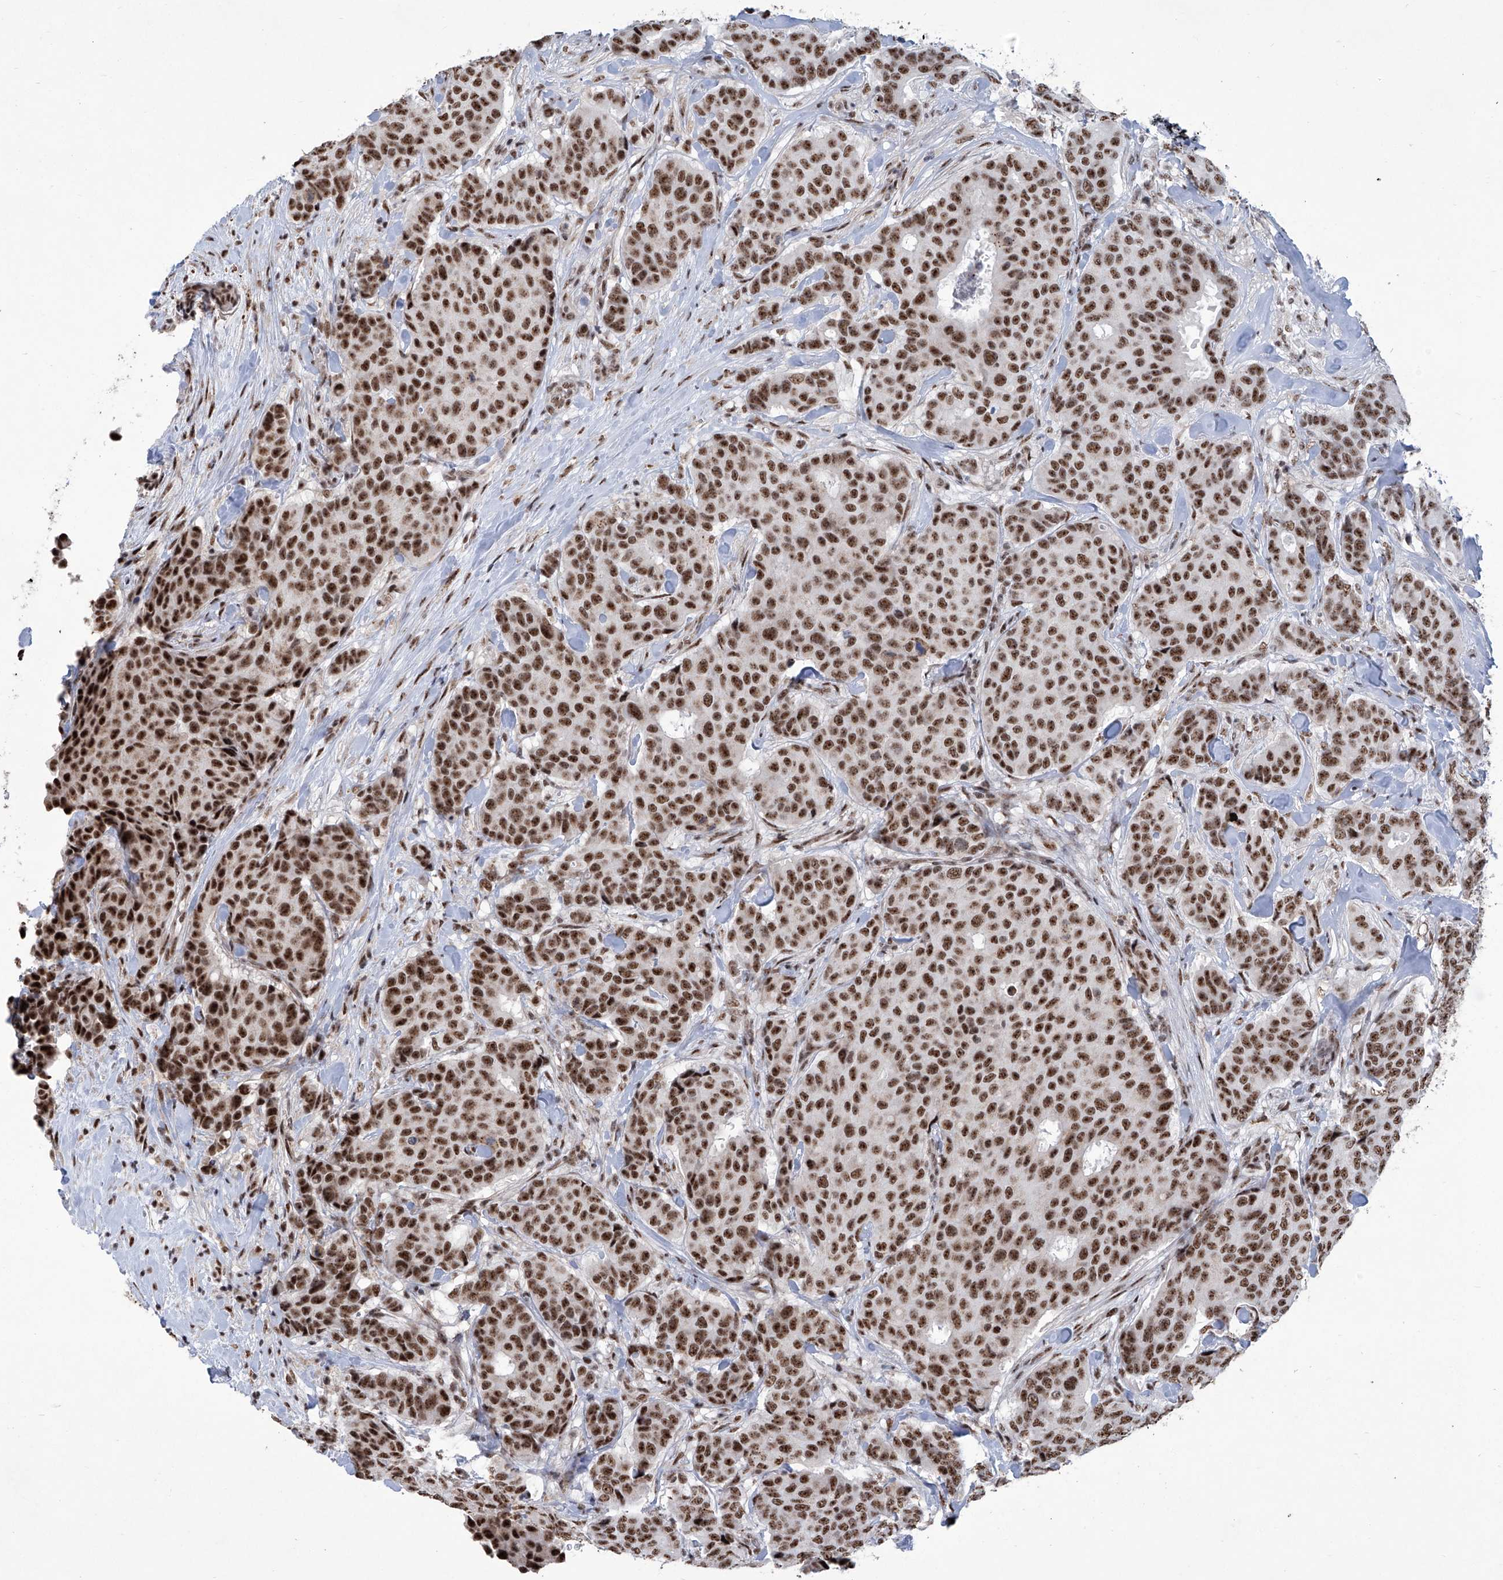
{"staining": {"intensity": "strong", "quantity": ">75%", "location": "nuclear"}, "tissue": "breast cancer", "cell_type": "Tumor cells", "image_type": "cancer", "snomed": [{"axis": "morphology", "description": "Duct carcinoma"}, {"axis": "topography", "description": "Breast"}], "caption": "DAB (3,3'-diaminobenzidine) immunohistochemical staining of breast infiltrating ductal carcinoma exhibits strong nuclear protein positivity in about >75% of tumor cells. (IHC, brightfield microscopy, high magnification).", "gene": "FBXL4", "patient": {"sex": "female", "age": 75}}